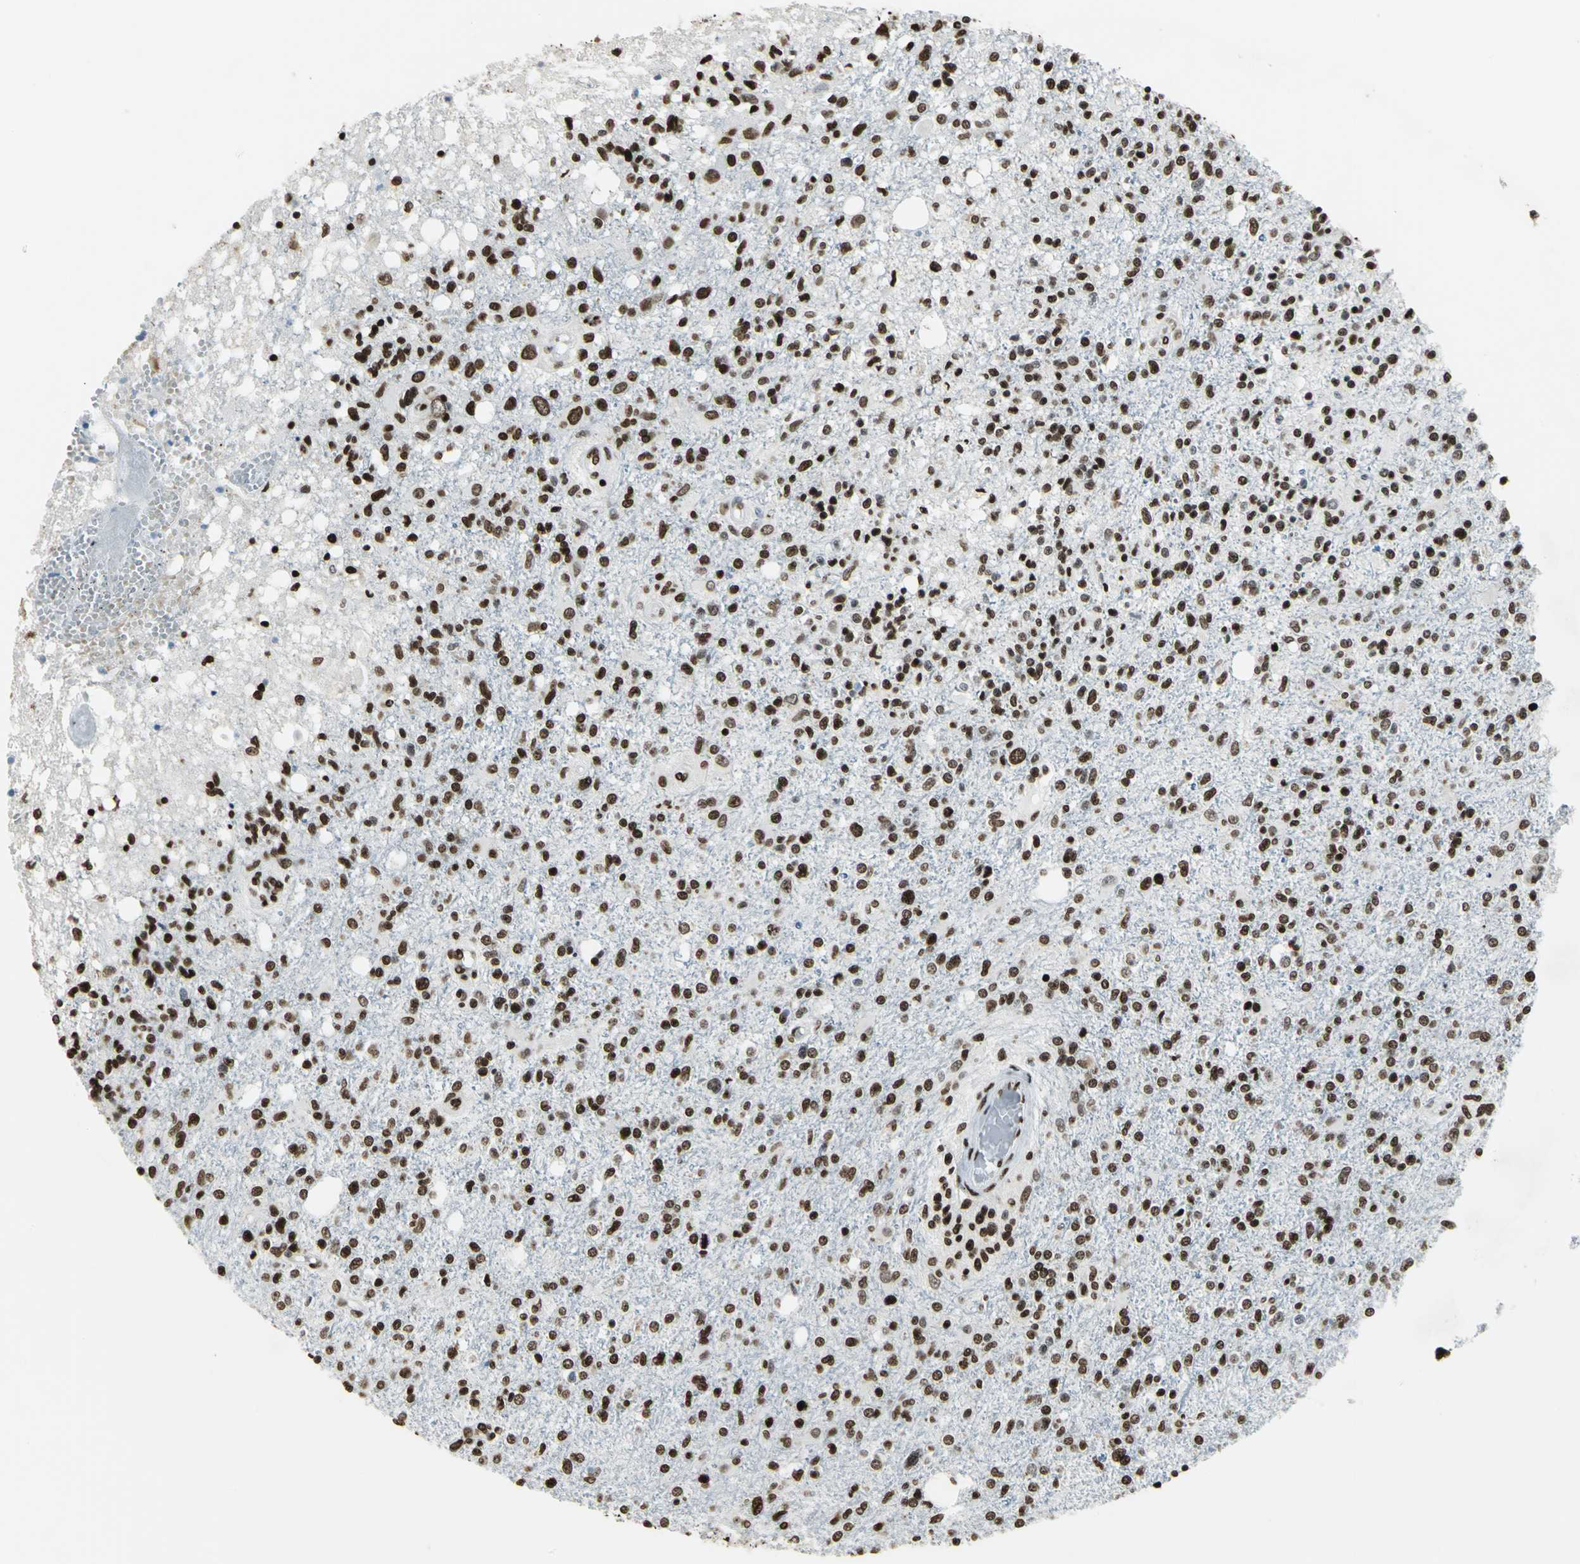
{"staining": {"intensity": "strong", "quantity": ">75%", "location": "nuclear"}, "tissue": "glioma", "cell_type": "Tumor cells", "image_type": "cancer", "snomed": [{"axis": "morphology", "description": "Glioma, malignant, High grade"}, {"axis": "topography", "description": "Cerebral cortex"}], "caption": "An image of glioma stained for a protein demonstrates strong nuclear brown staining in tumor cells. Nuclei are stained in blue.", "gene": "HMGB1", "patient": {"sex": "male", "age": 76}}